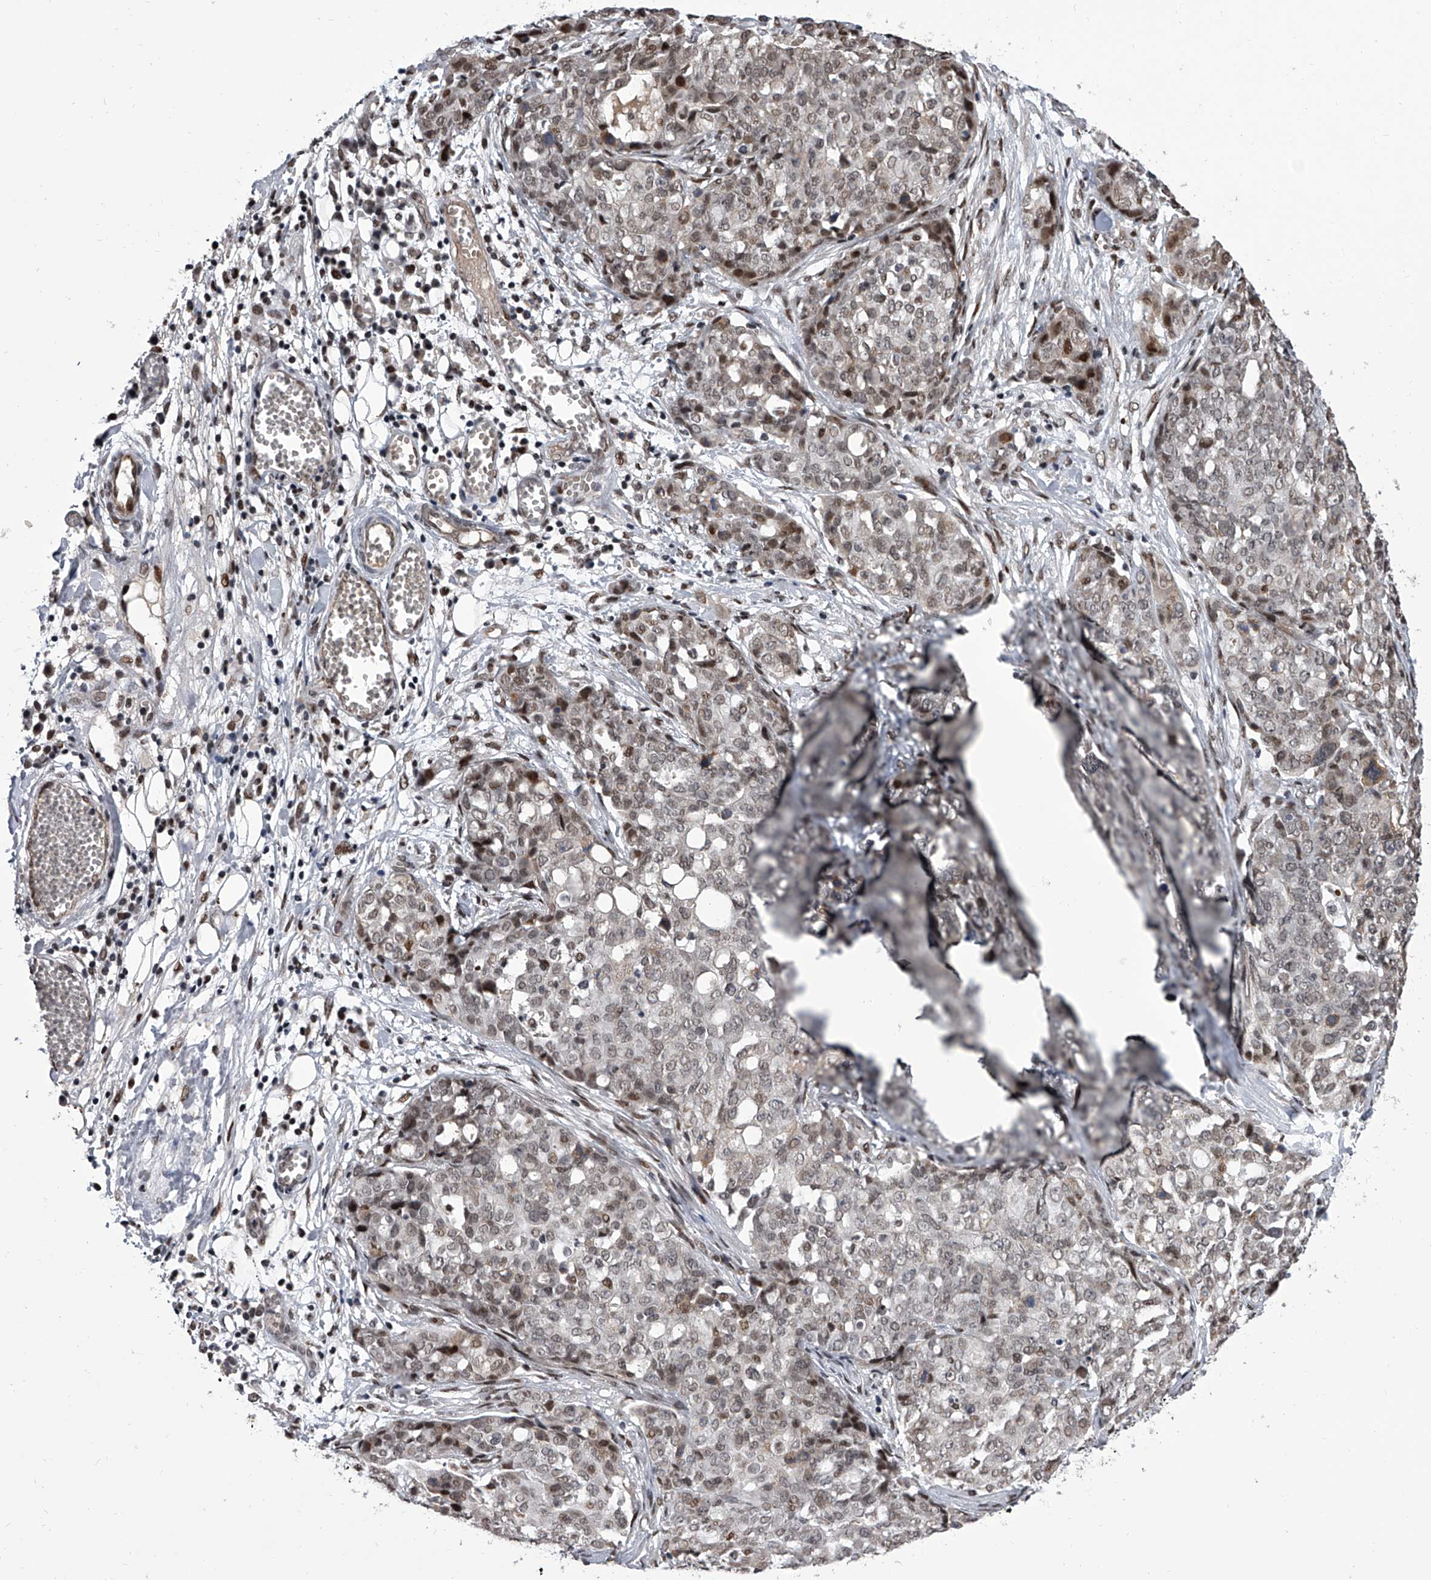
{"staining": {"intensity": "weak", "quantity": "25%-75%", "location": "nuclear"}, "tissue": "ovarian cancer", "cell_type": "Tumor cells", "image_type": "cancer", "snomed": [{"axis": "morphology", "description": "Cystadenocarcinoma, serous, NOS"}, {"axis": "topography", "description": "Soft tissue"}, {"axis": "topography", "description": "Ovary"}], "caption": "Tumor cells exhibit low levels of weak nuclear staining in about 25%-75% of cells in serous cystadenocarcinoma (ovarian).", "gene": "ZNF426", "patient": {"sex": "female", "age": 57}}